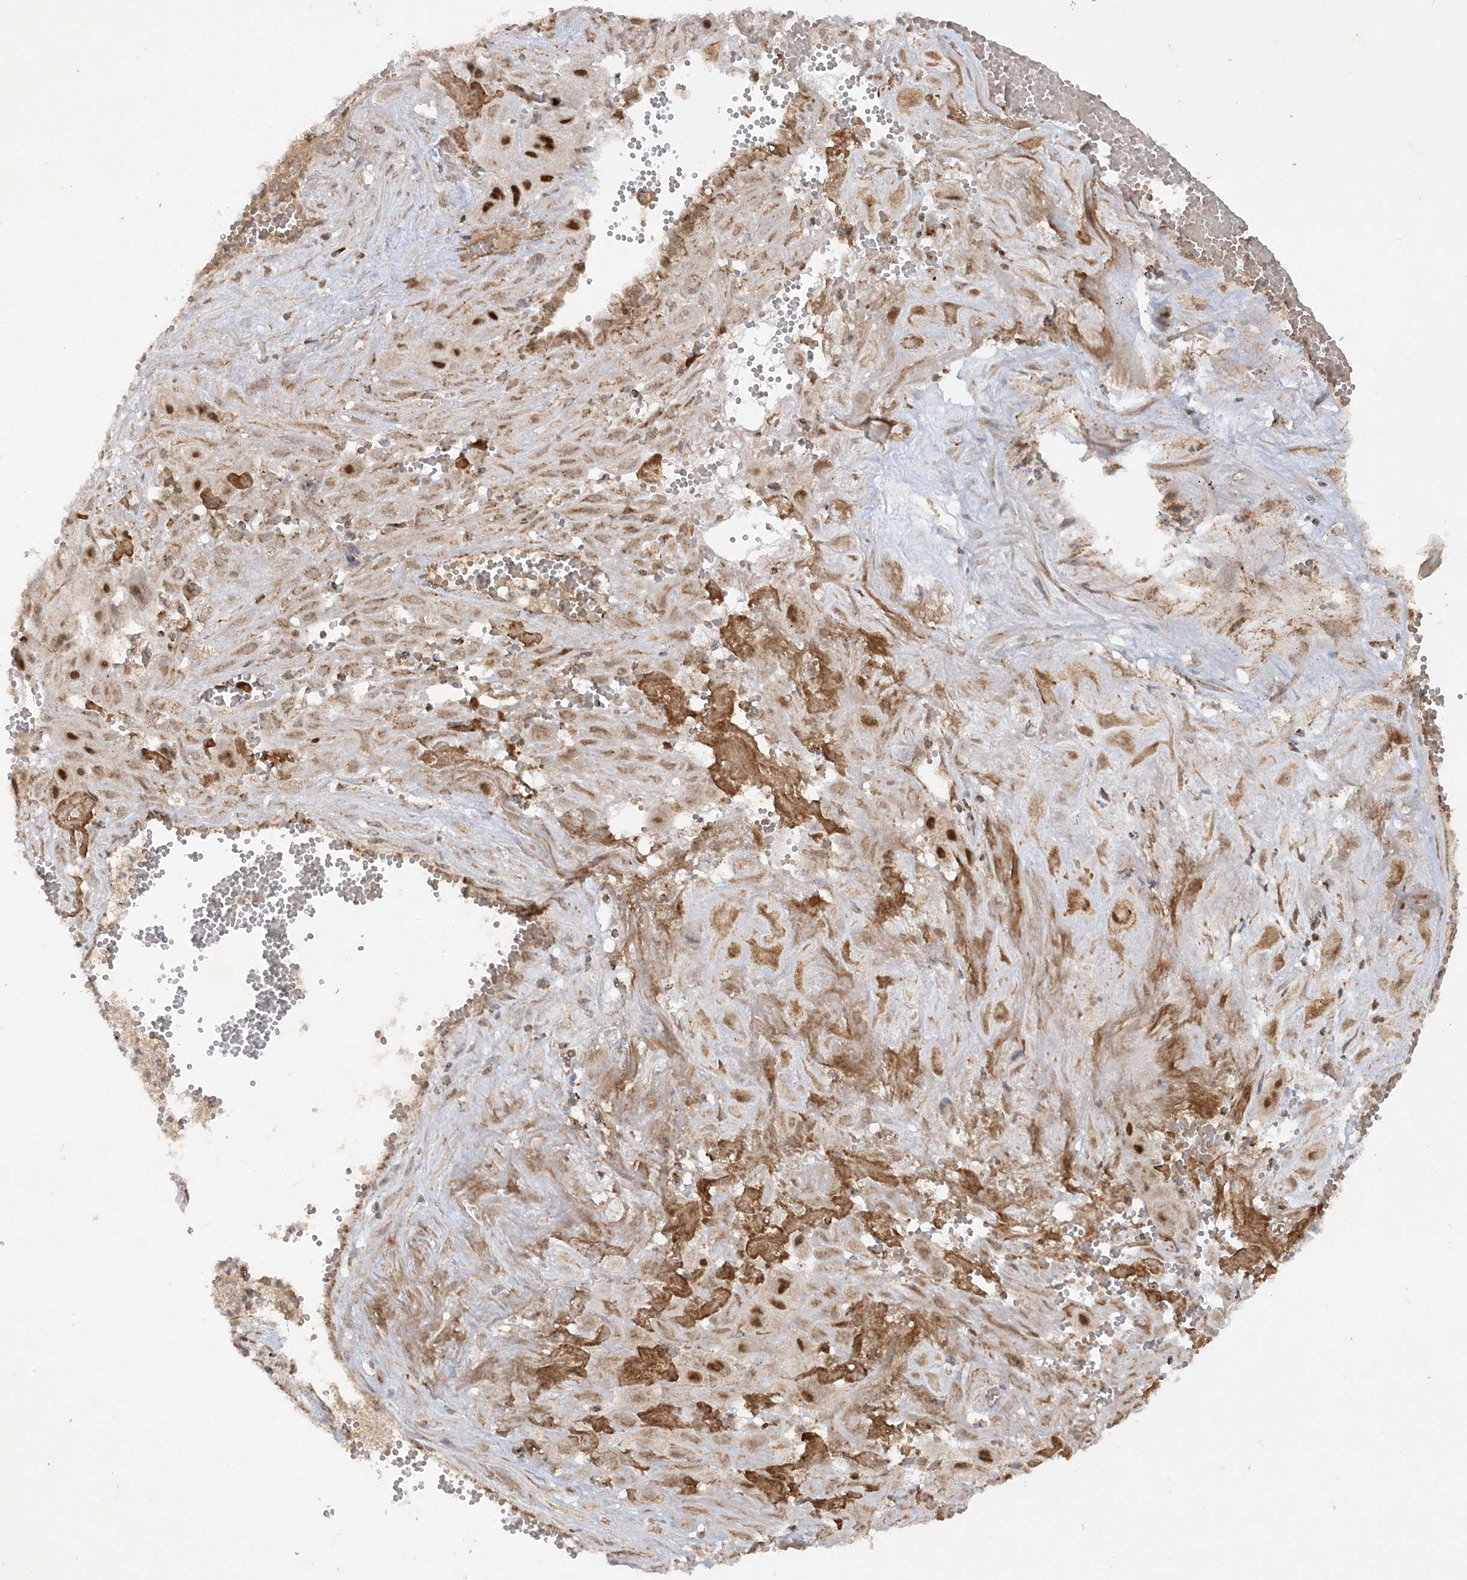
{"staining": {"intensity": "strong", "quantity": ">75%", "location": "cytoplasmic/membranous"}, "tissue": "cervical cancer", "cell_type": "Tumor cells", "image_type": "cancer", "snomed": [{"axis": "morphology", "description": "Squamous cell carcinoma, NOS"}, {"axis": "topography", "description": "Cervix"}], "caption": "Protein staining of squamous cell carcinoma (cervical) tissue reveals strong cytoplasmic/membranous positivity in about >75% of tumor cells.", "gene": "NDUFAF3", "patient": {"sex": "female", "age": 34}}